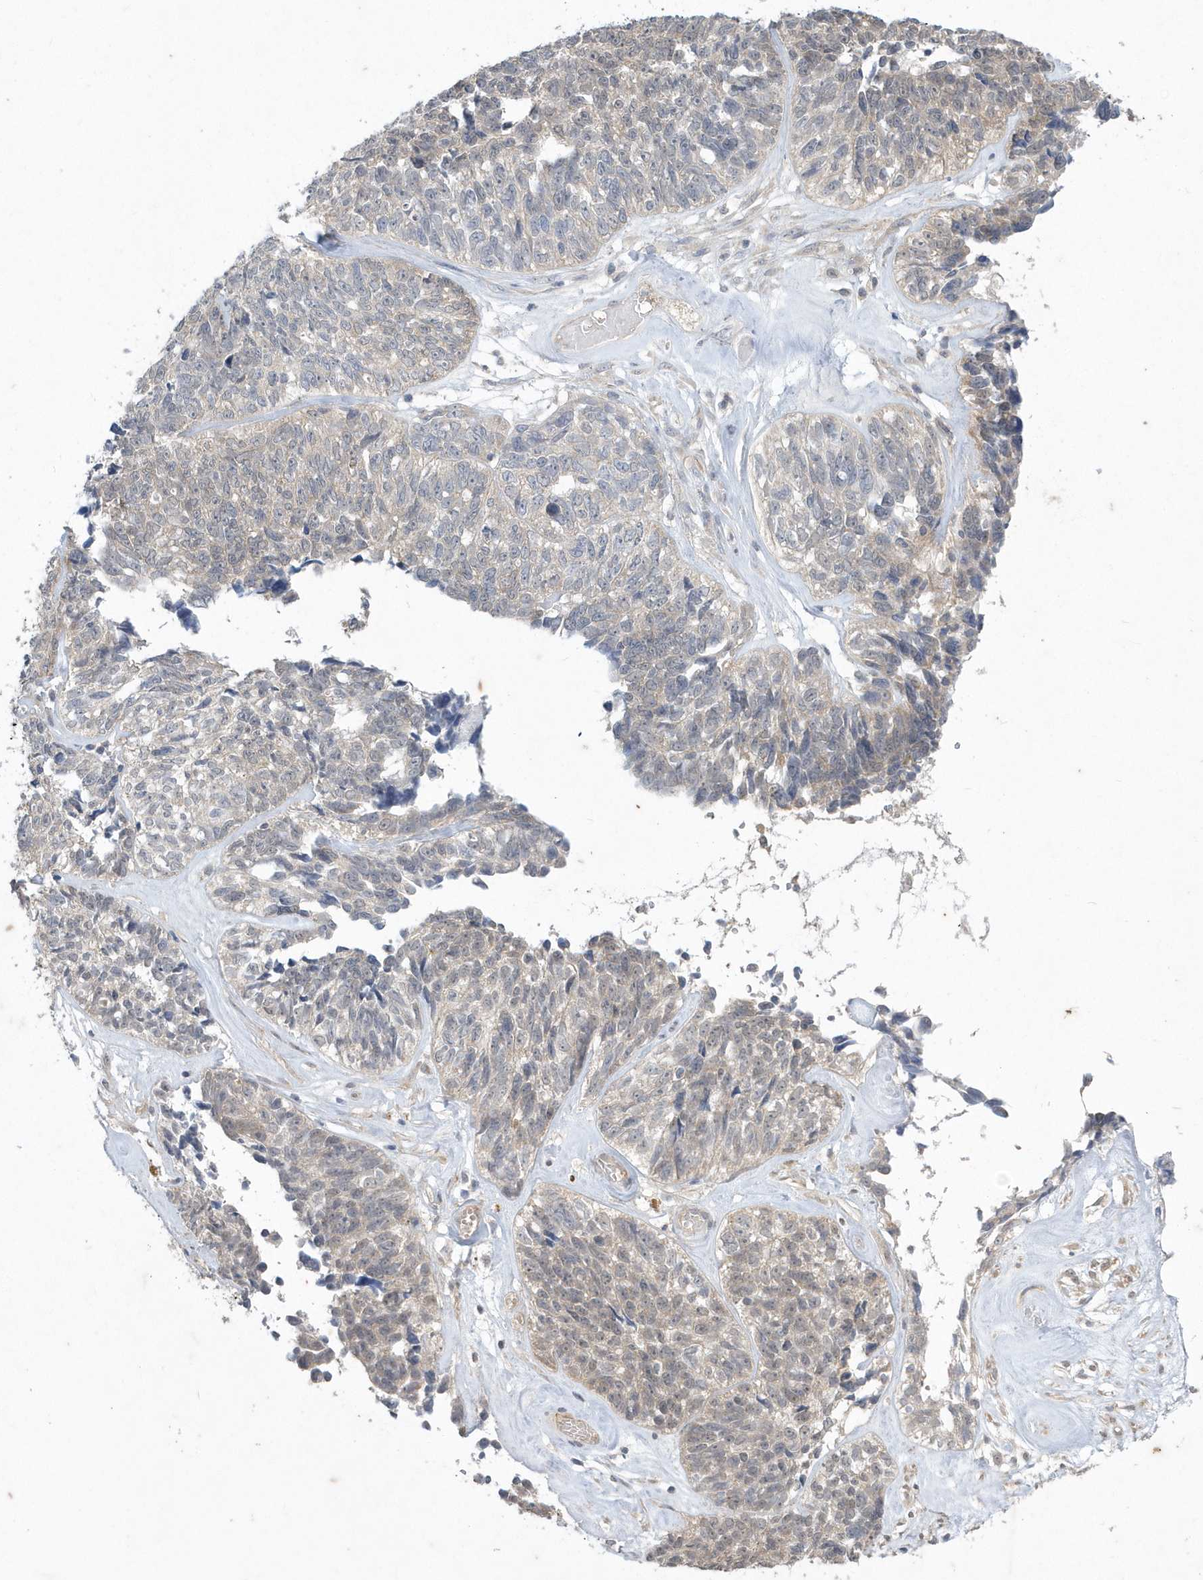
{"staining": {"intensity": "weak", "quantity": "25%-75%", "location": "cytoplasmic/membranous,nuclear"}, "tissue": "ovarian cancer", "cell_type": "Tumor cells", "image_type": "cancer", "snomed": [{"axis": "morphology", "description": "Cystadenocarcinoma, serous, NOS"}, {"axis": "topography", "description": "Ovary"}], "caption": "The immunohistochemical stain highlights weak cytoplasmic/membranous and nuclear expression in tumor cells of ovarian cancer tissue.", "gene": "AKR7A2", "patient": {"sex": "female", "age": 79}}